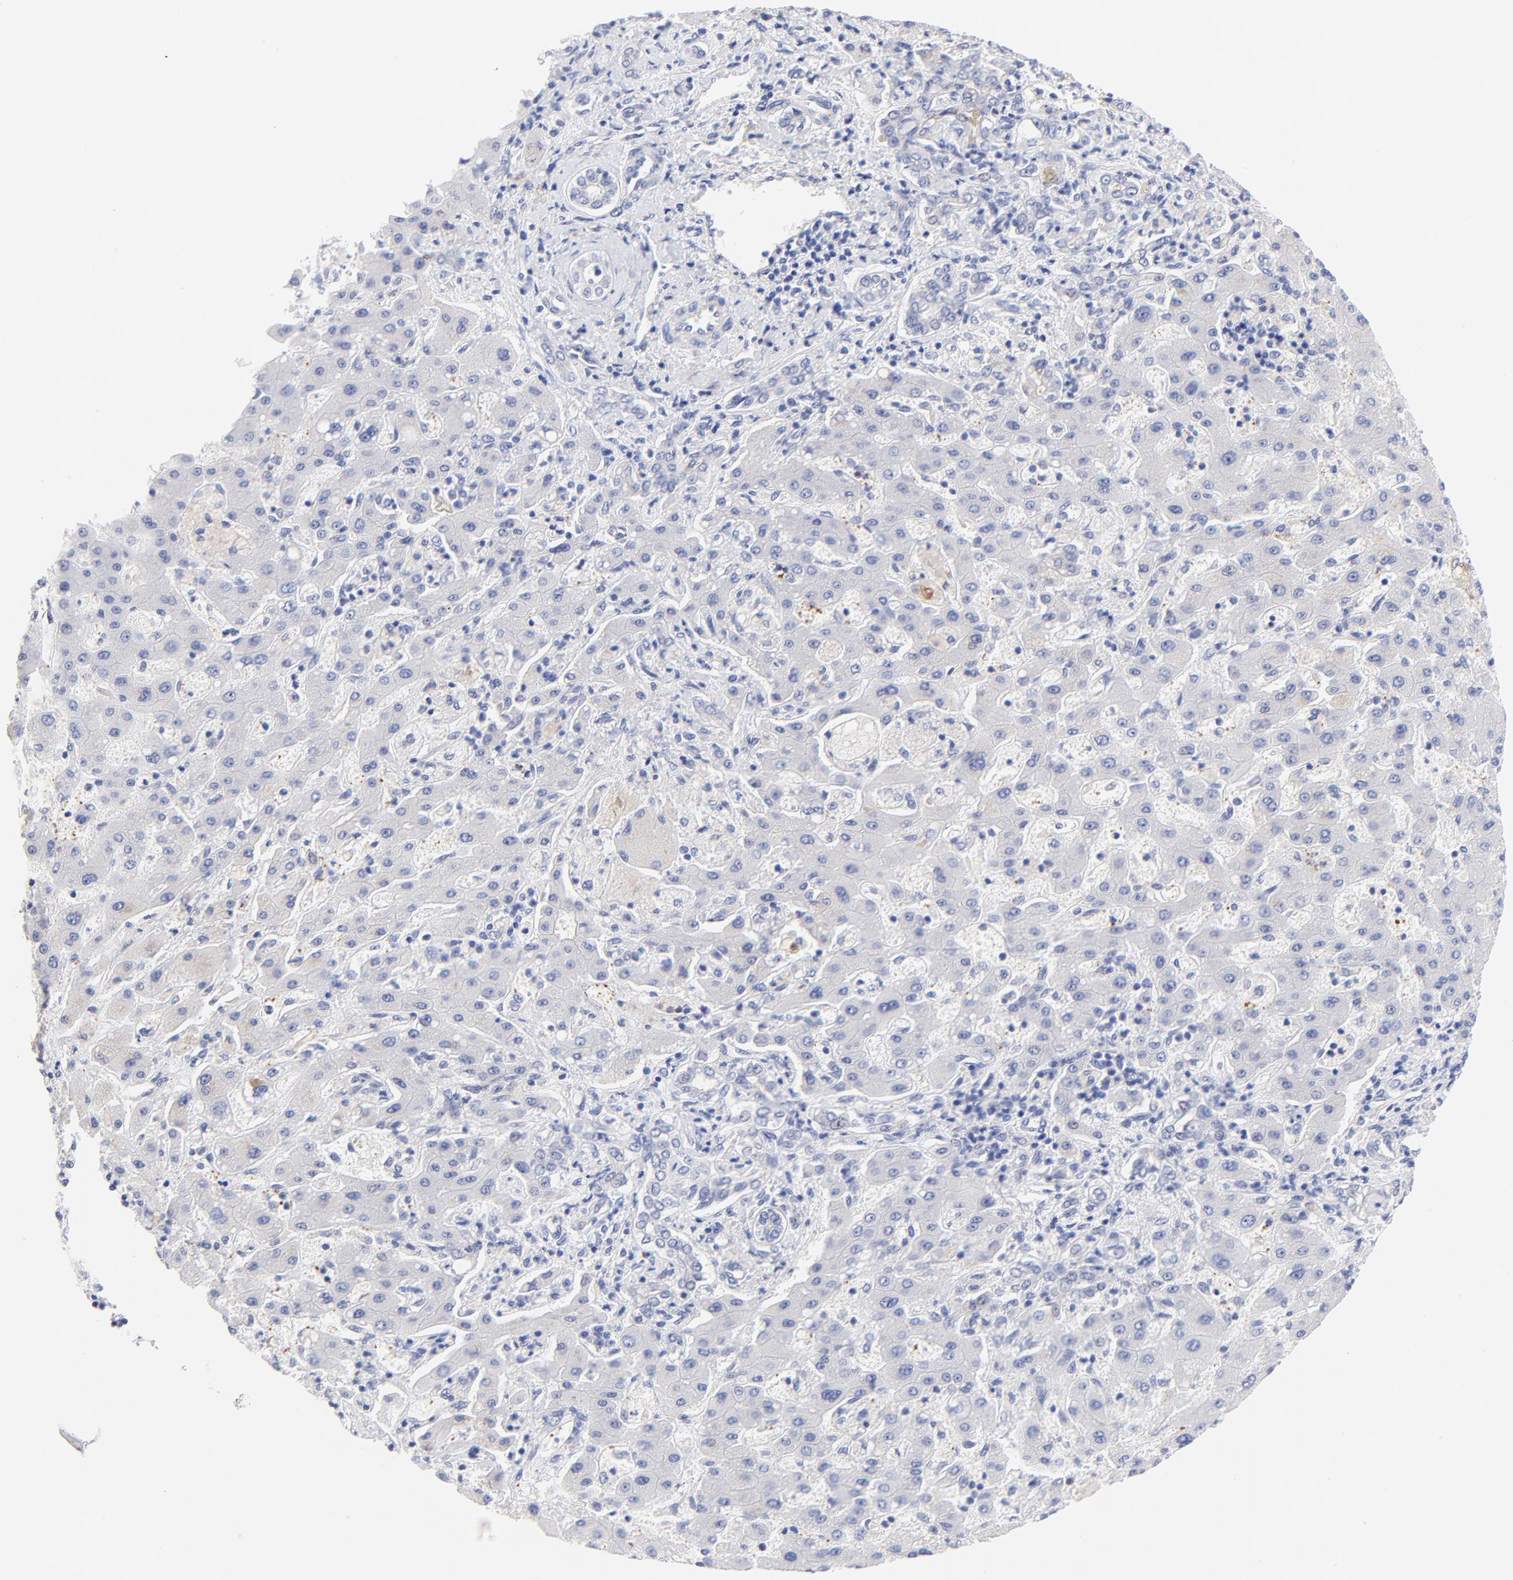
{"staining": {"intensity": "negative", "quantity": "none", "location": "none"}, "tissue": "liver cancer", "cell_type": "Tumor cells", "image_type": "cancer", "snomed": [{"axis": "morphology", "description": "Cholangiocarcinoma"}, {"axis": "topography", "description": "Liver"}], "caption": "This is a micrograph of immunohistochemistry (IHC) staining of liver cancer (cholangiocarcinoma), which shows no expression in tumor cells. The staining was performed using DAB (3,3'-diaminobenzidine) to visualize the protein expression in brown, while the nuclei were stained in blue with hematoxylin (Magnification: 20x).", "gene": "FAM117B", "patient": {"sex": "male", "age": 50}}